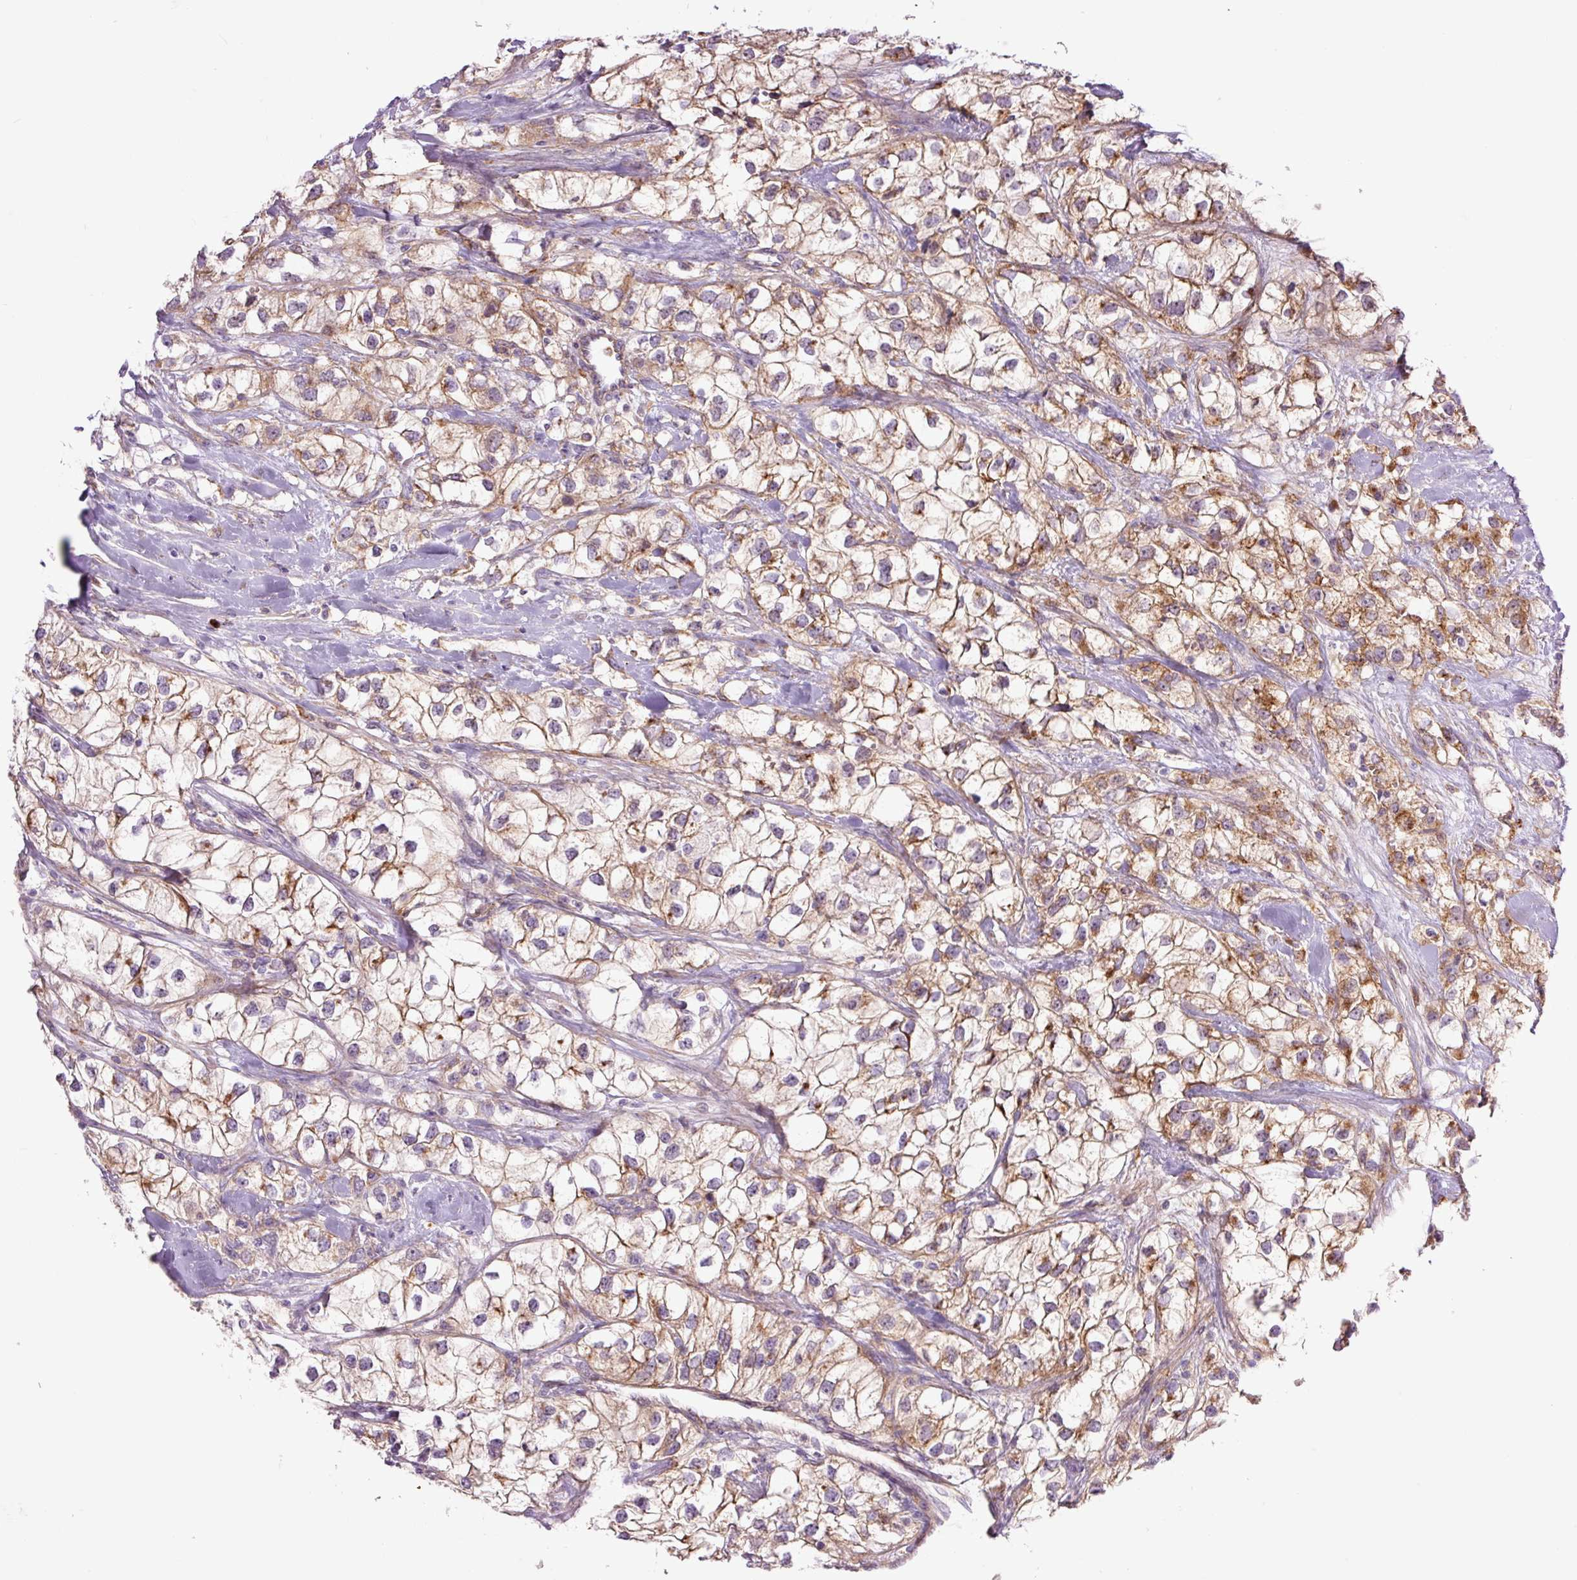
{"staining": {"intensity": "moderate", "quantity": ">75%", "location": "cytoplasmic/membranous"}, "tissue": "renal cancer", "cell_type": "Tumor cells", "image_type": "cancer", "snomed": [{"axis": "morphology", "description": "Adenocarcinoma, NOS"}, {"axis": "topography", "description": "Kidney"}], "caption": "An immunohistochemistry histopathology image of neoplastic tissue is shown. Protein staining in brown shows moderate cytoplasmic/membranous positivity in adenocarcinoma (renal) within tumor cells. The staining was performed using DAB, with brown indicating positive protein expression. Nuclei are stained blue with hematoxylin.", "gene": "SH2D6", "patient": {"sex": "male", "age": 59}}